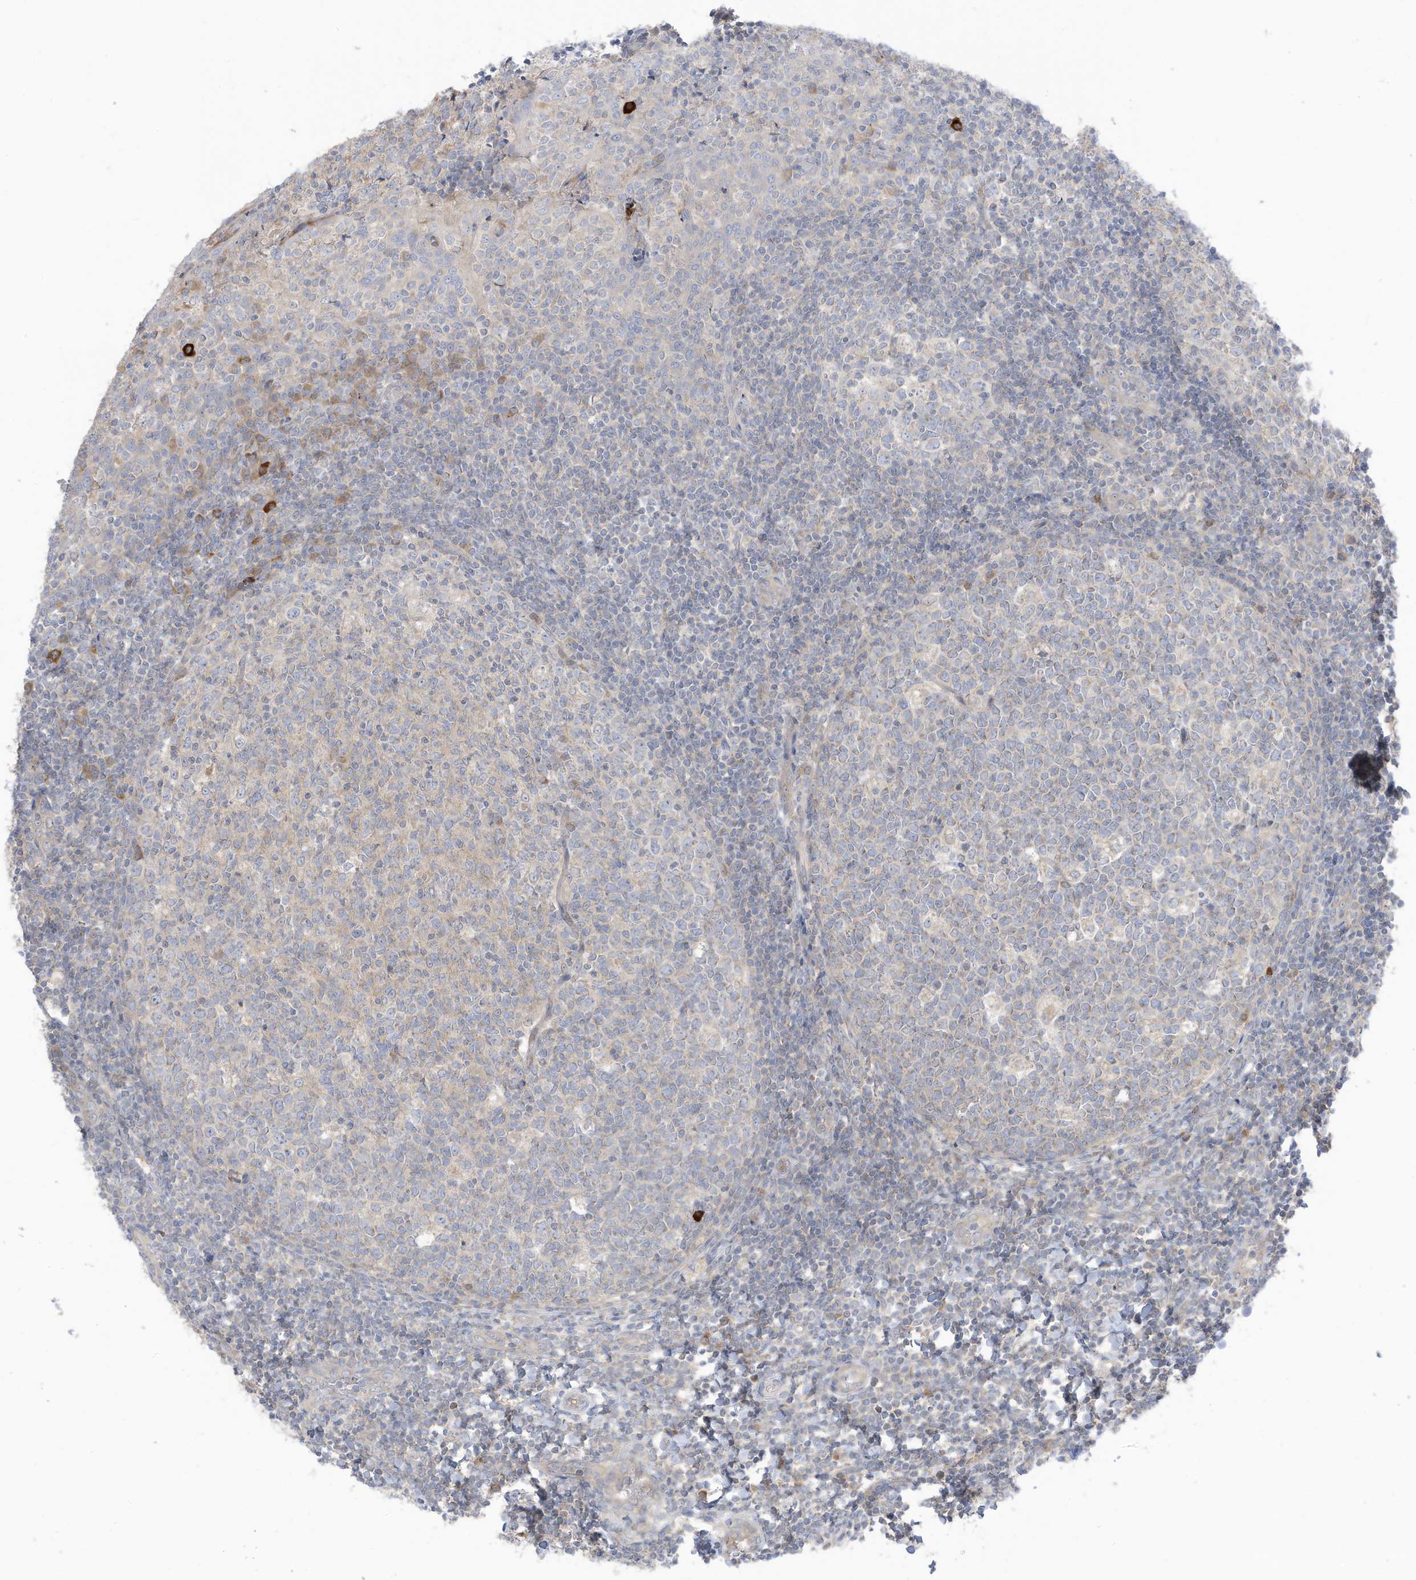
{"staining": {"intensity": "negative", "quantity": "none", "location": "none"}, "tissue": "tonsil", "cell_type": "Germinal center cells", "image_type": "normal", "snomed": [{"axis": "morphology", "description": "Normal tissue, NOS"}, {"axis": "topography", "description": "Tonsil"}], "caption": "Tonsil stained for a protein using immunohistochemistry shows no positivity germinal center cells.", "gene": "LRRN2", "patient": {"sex": "female", "age": 19}}